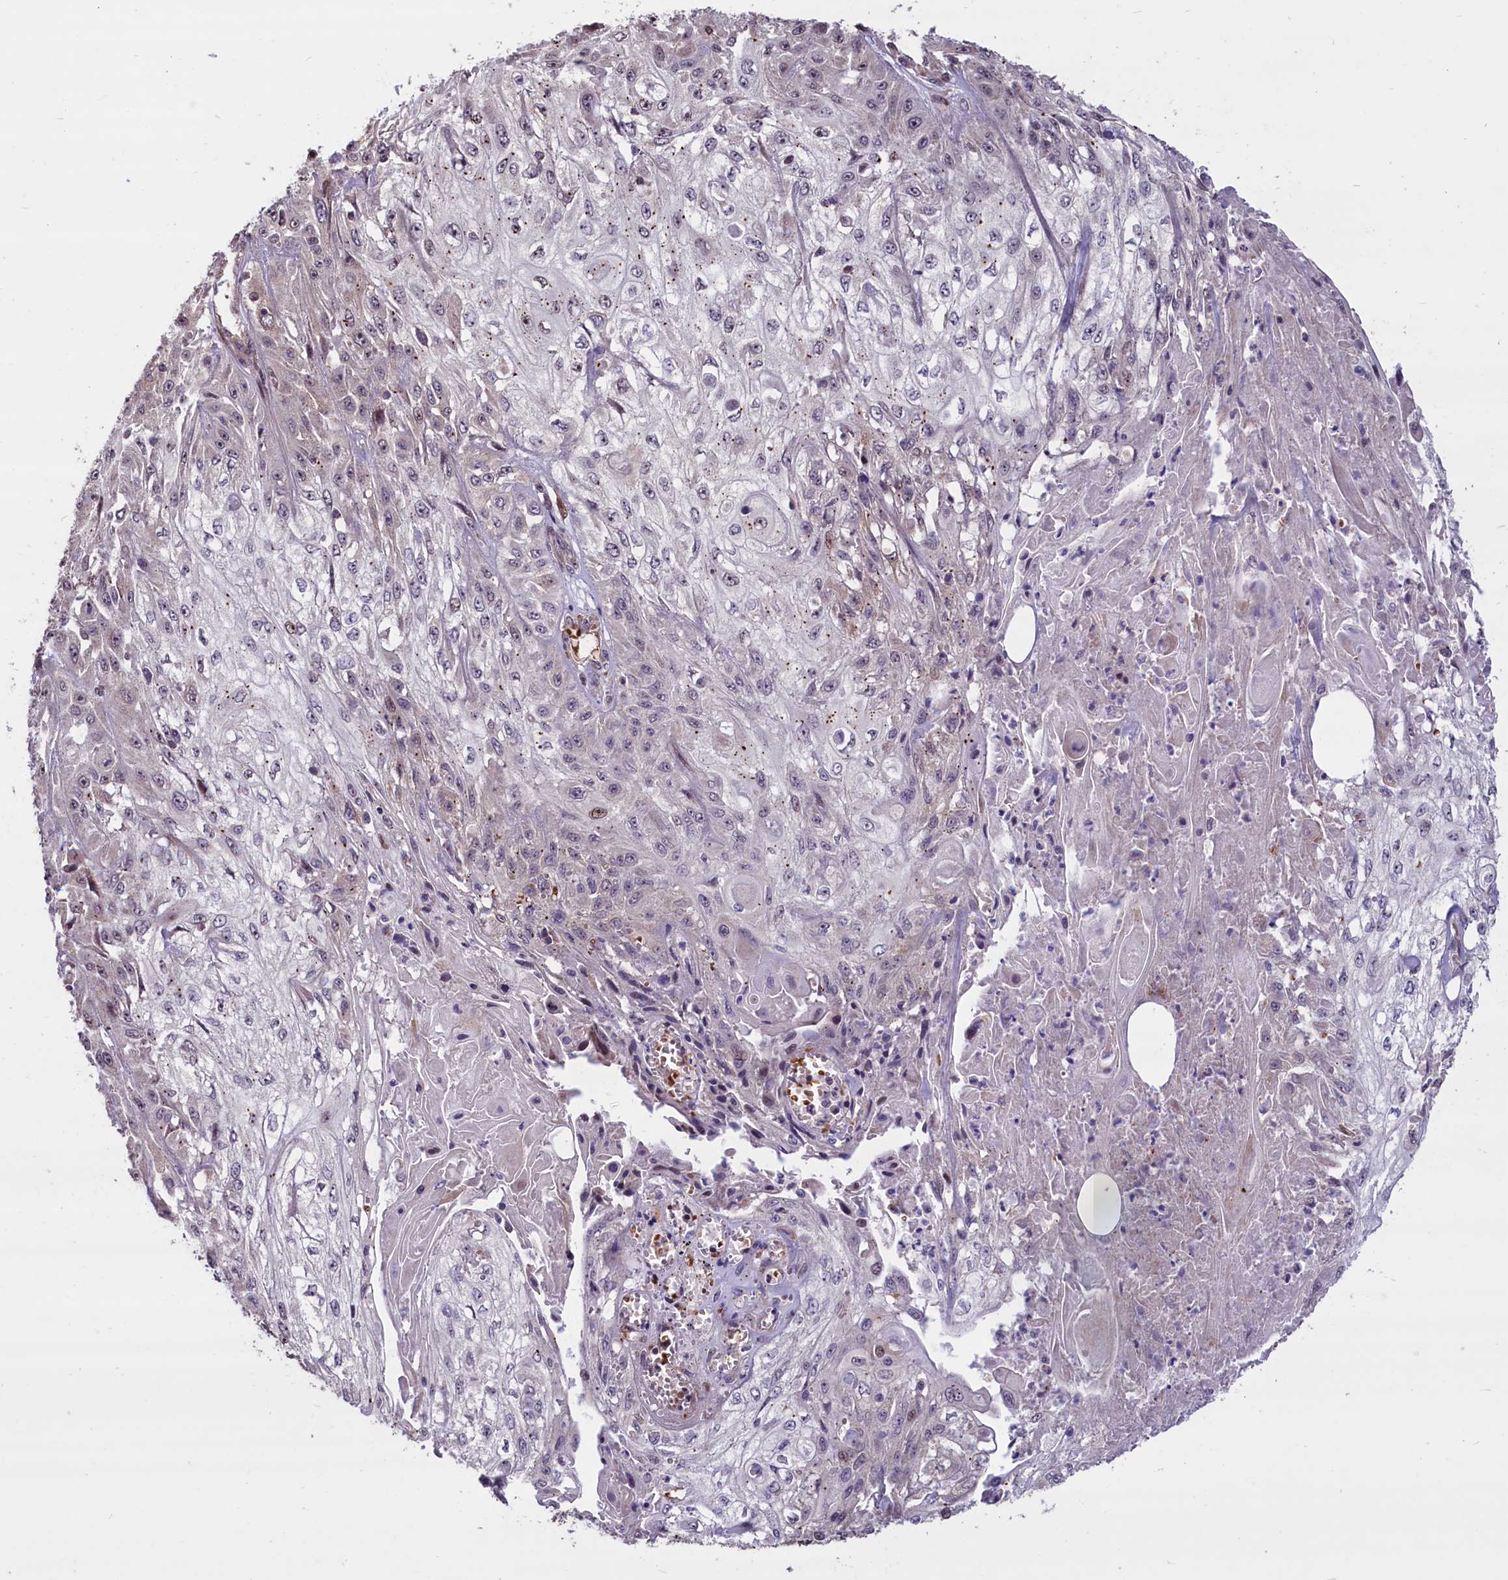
{"staining": {"intensity": "weak", "quantity": "<25%", "location": "nuclear"}, "tissue": "skin cancer", "cell_type": "Tumor cells", "image_type": "cancer", "snomed": [{"axis": "morphology", "description": "Squamous cell carcinoma, NOS"}, {"axis": "morphology", "description": "Squamous cell carcinoma, metastatic, NOS"}, {"axis": "topography", "description": "Skin"}, {"axis": "topography", "description": "Lymph node"}], "caption": "The image demonstrates no staining of tumor cells in metastatic squamous cell carcinoma (skin). Brightfield microscopy of immunohistochemistry stained with DAB (brown) and hematoxylin (blue), captured at high magnification.", "gene": "SHFL", "patient": {"sex": "male", "age": 75}}